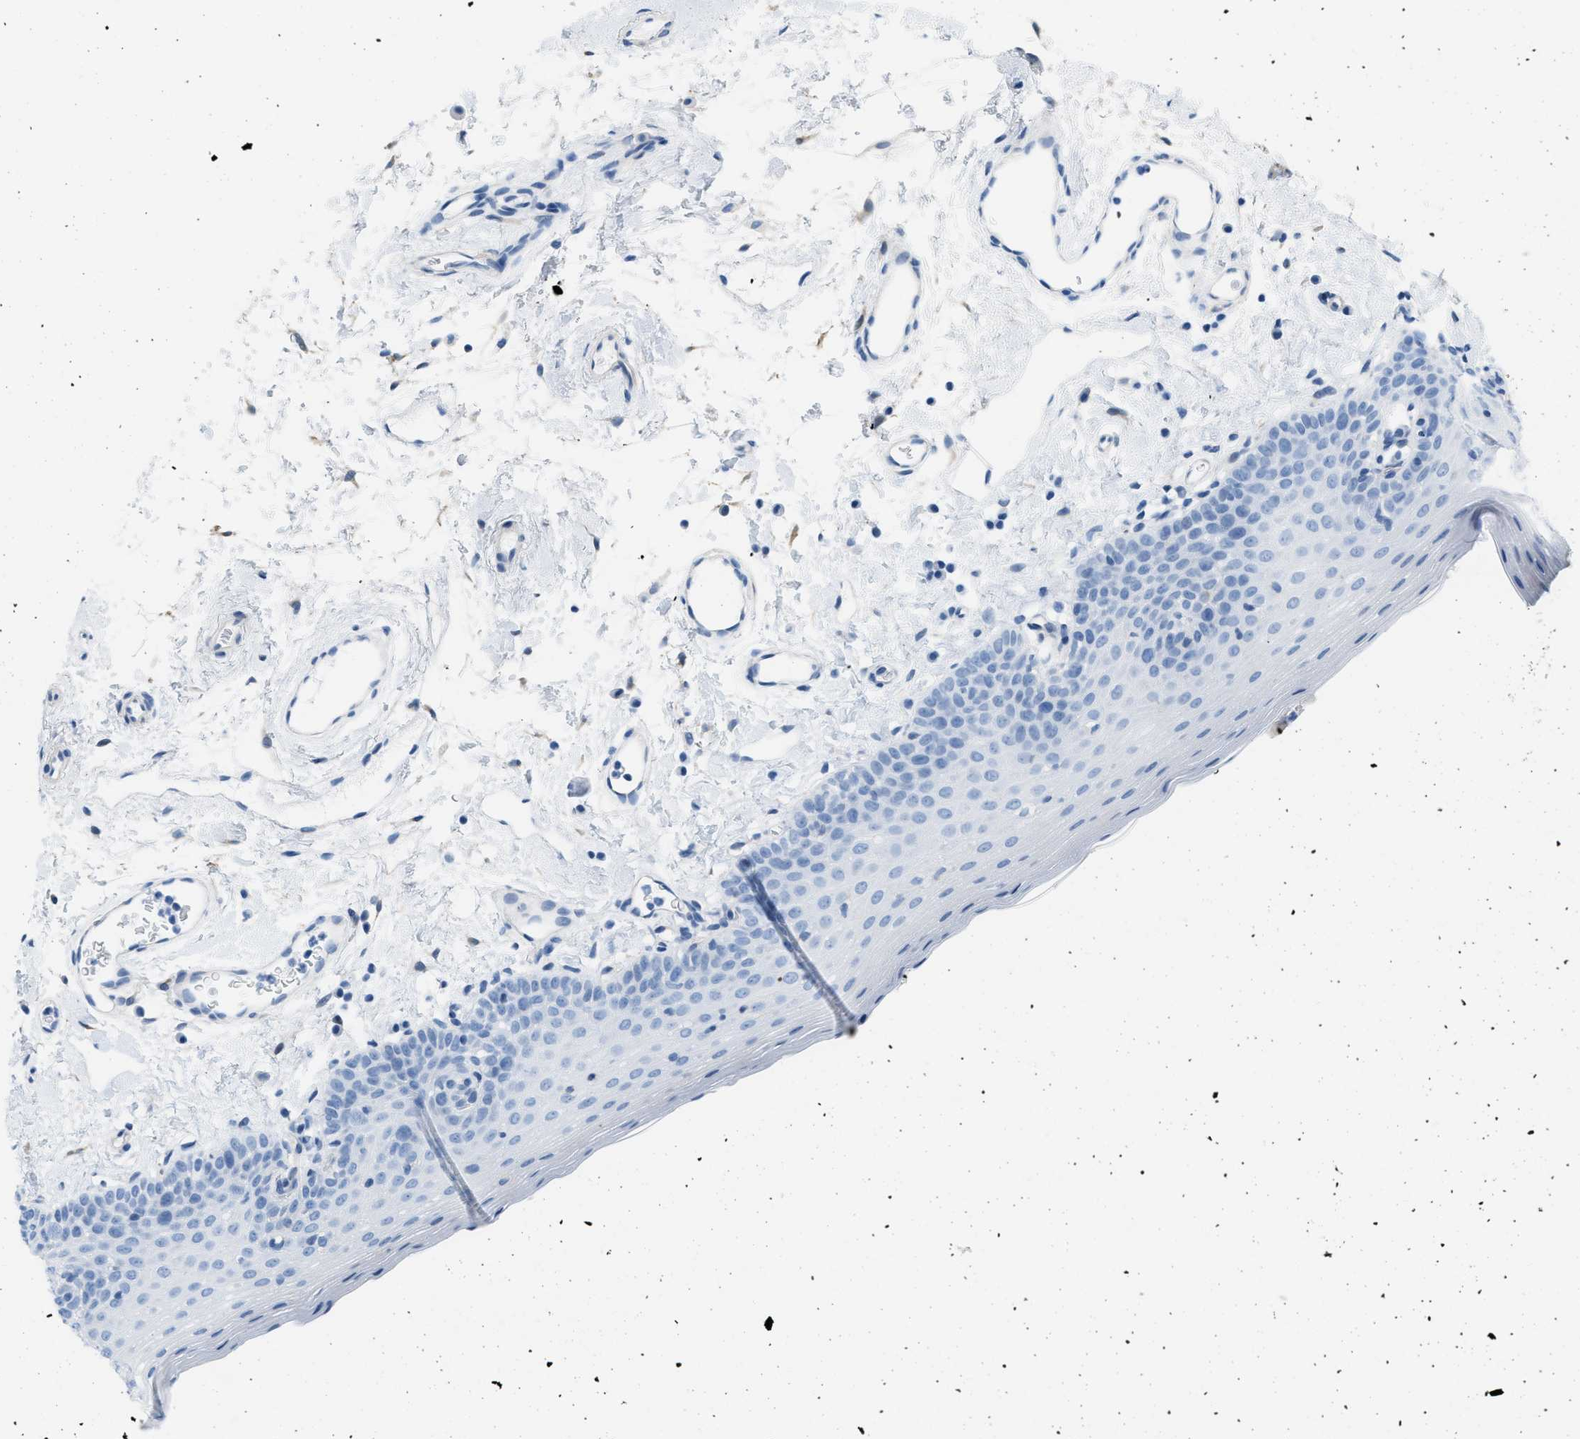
{"staining": {"intensity": "negative", "quantity": "none", "location": "none"}, "tissue": "oral mucosa", "cell_type": "Squamous epithelial cells", "image_type": "normal", "snomed": [{"axis": "morphology", "description": "Normal tissue, NOS"}, {"axis": "topography", "description": "Oral tissue"}], "caption": "Squamous epithelial cells show no significant protein expression in unremarkable oral mucosa.", "gene": "ASGR1", "patient": {"sex": "male", "age": 66}}